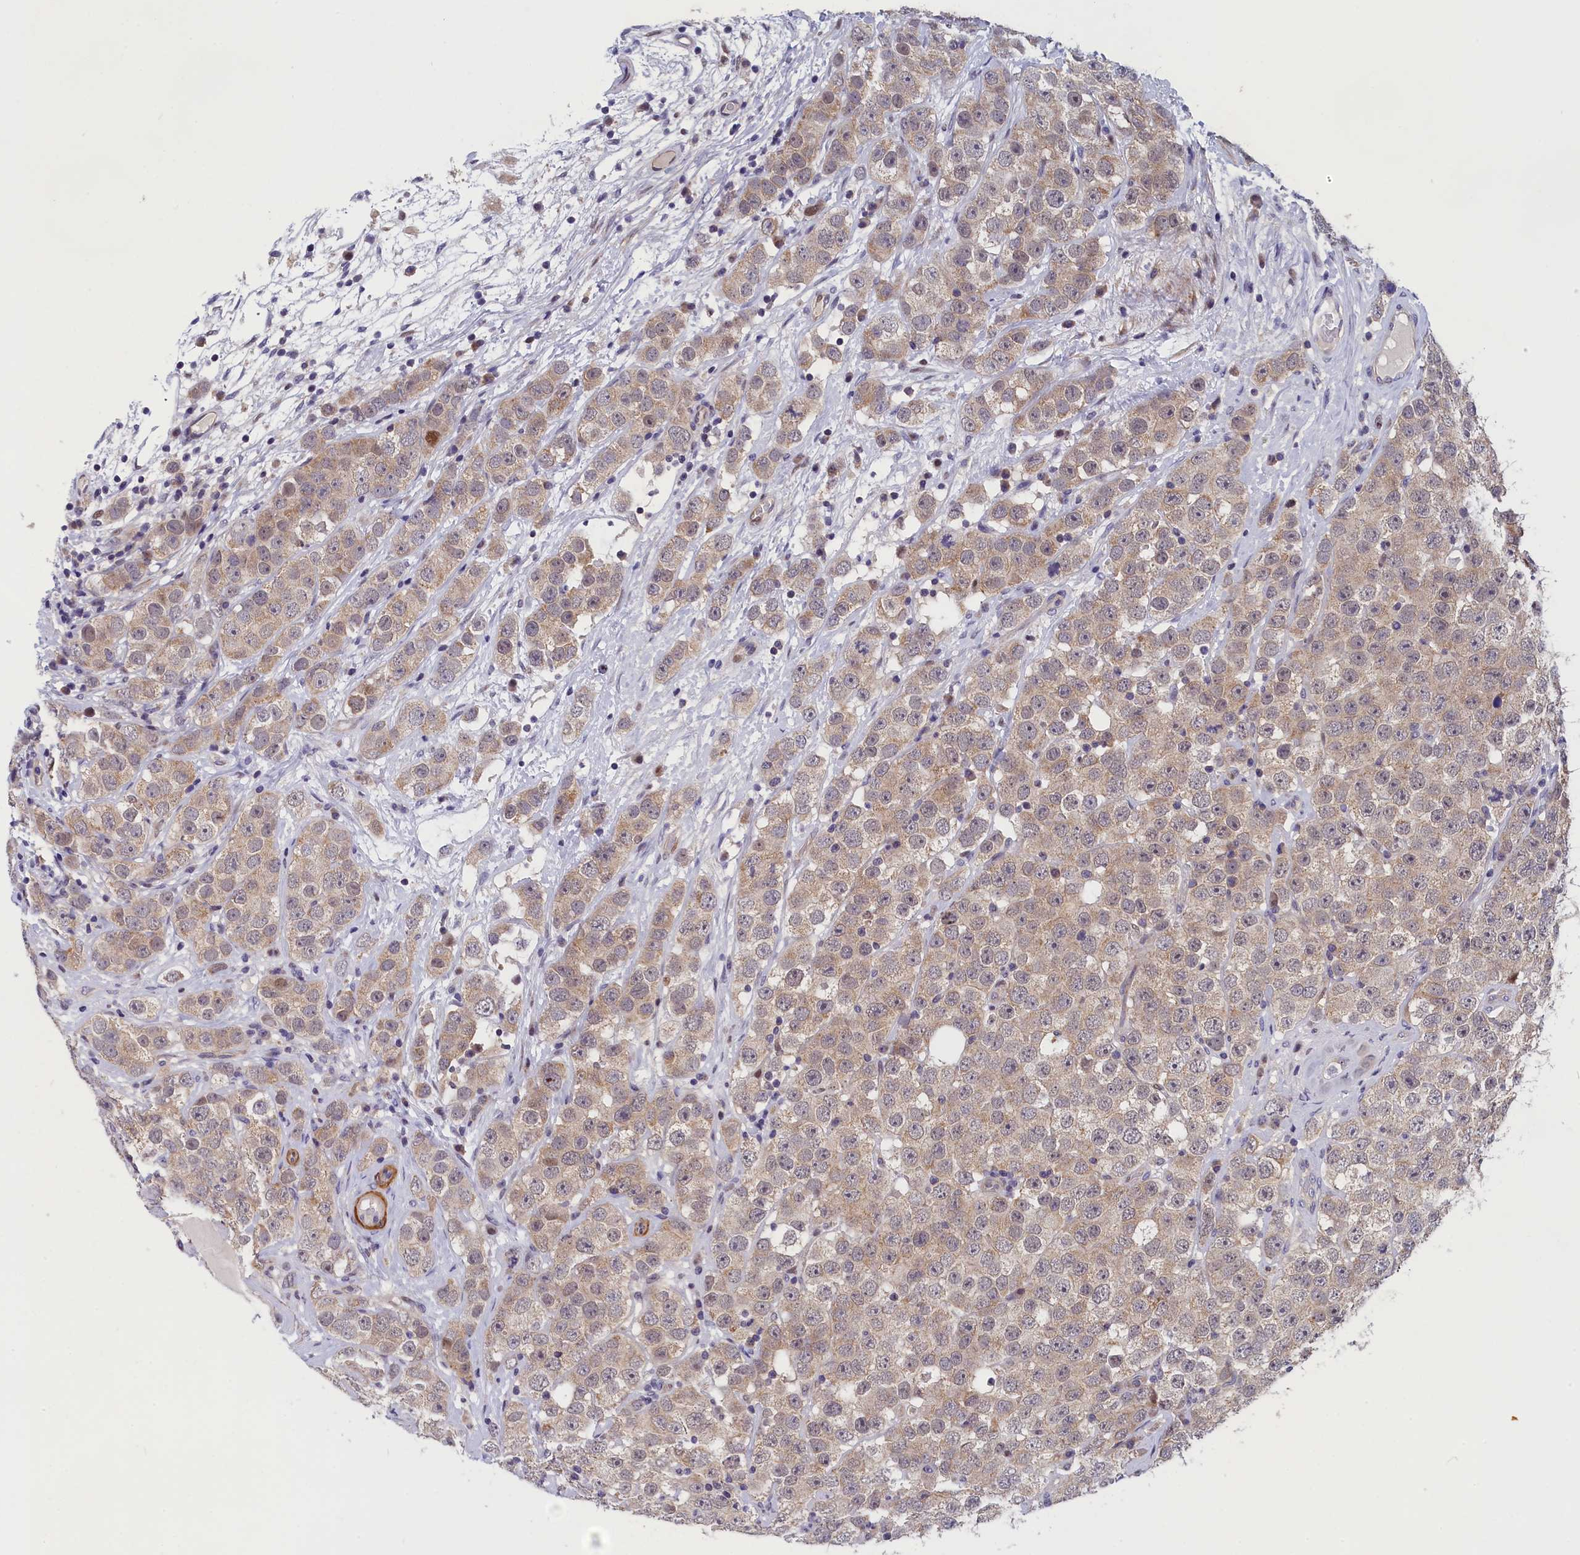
{"staining": {"intensity": "weak", "quantity": "25%-75%", "location": "cytoplasmic/membranous"}, "tissue": "testis cancer", "cell_type": "Tumor cells", "image_type": "cancer", "snomed": [{"axis": "morphology", "description": "Seminoma, NOS"}, {"axis": "topography", "description": "Testis"}], "caption": "Approximately 25%-75% of tumor cells in testis cancer (seminoma) demonstrate weak cytoplasmic/membranous protein positivity as visualized by brown immunohistochemical staining.", "gene": "ANKRD34B", "patient": {"sex": "male", "age": 28}}